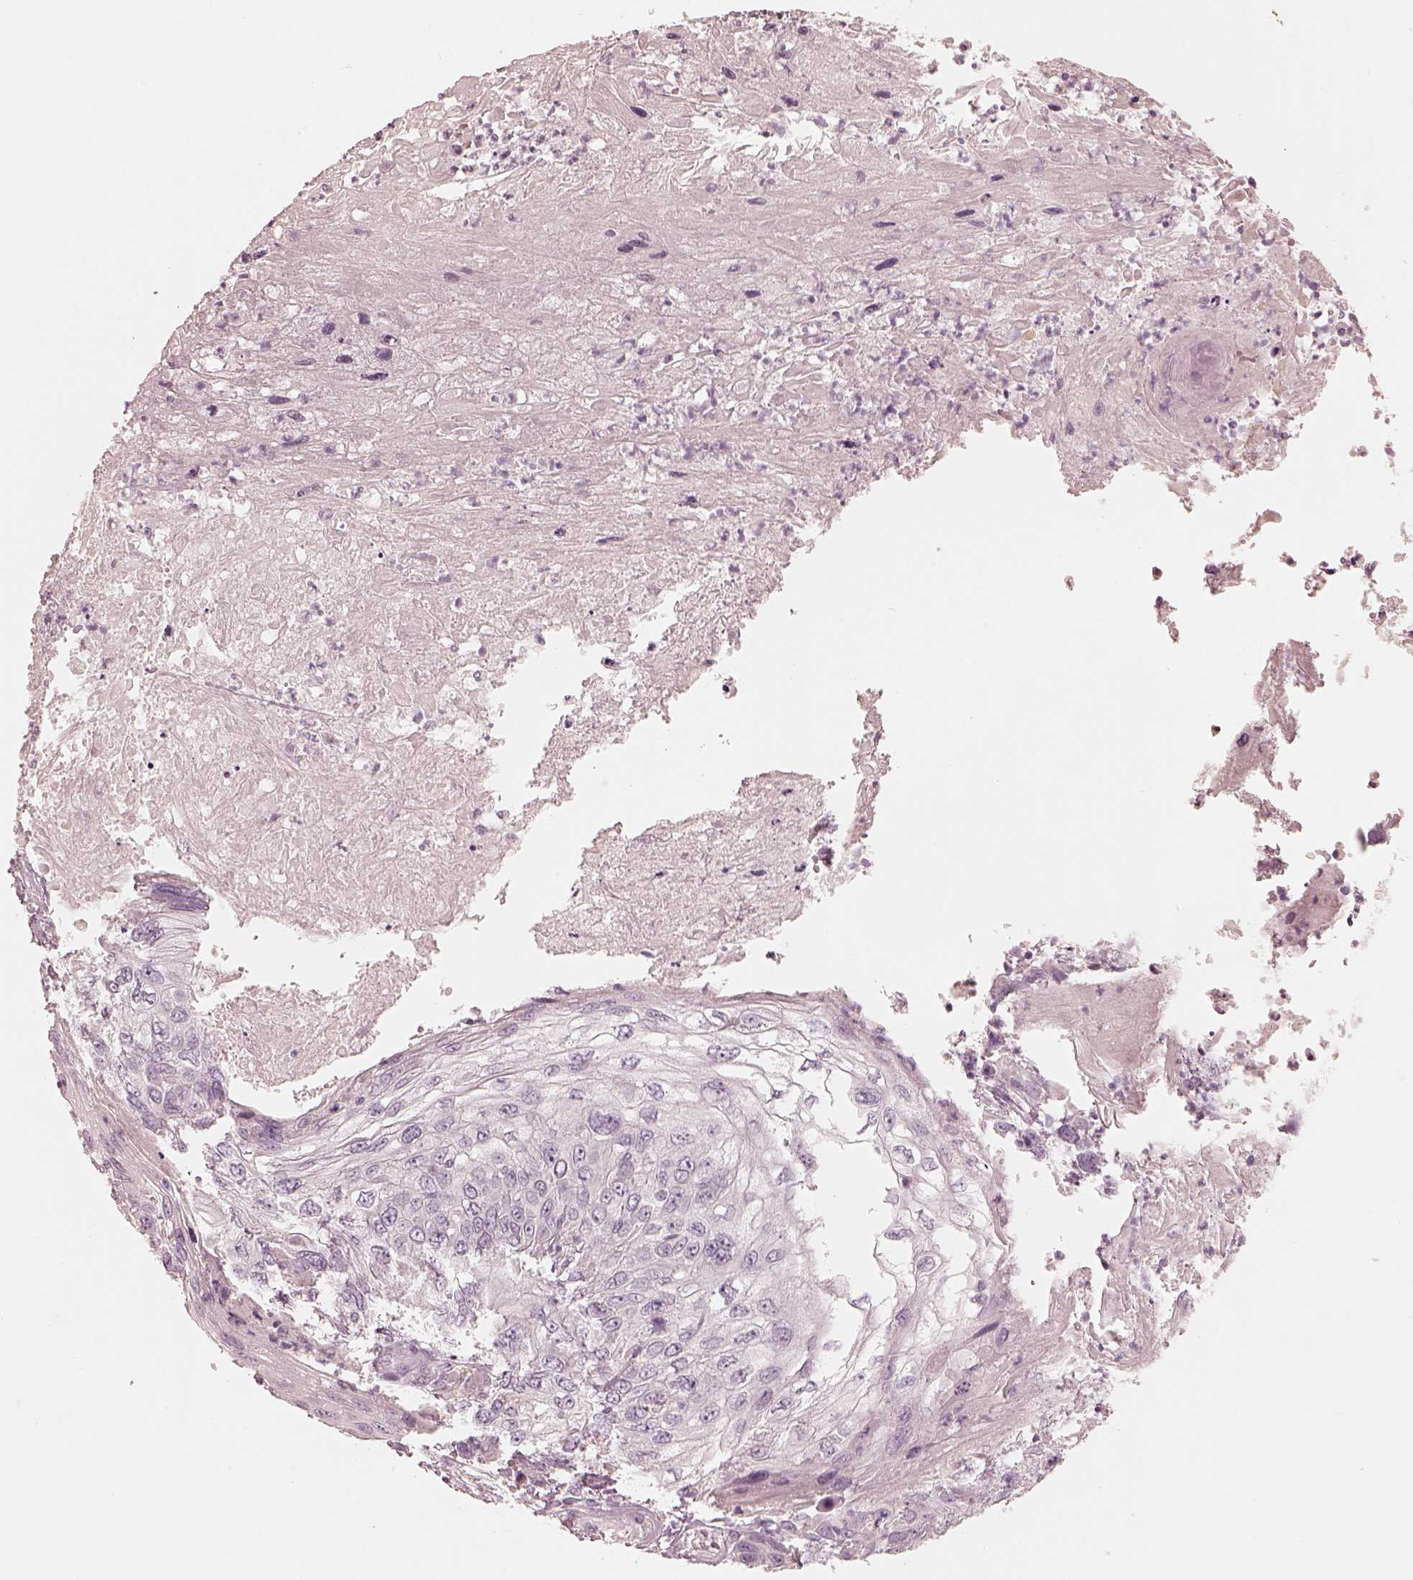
{"staining": {"intensity": "negative", "quantity": "none", "location": "none"}, "tissue": "skin cancer", "cell_type": "Tumor cells", "image_type": "cancer", "snomed": [{"axis": "morphology", "description": "Squamous cell carcinoma, NOS"}, {"axis": "topography", "description": "Skin"}], "caption": "Immunohistochemistry (IHC) histopathology image of human skin squamous cell carcinoma stained for a protein (brown), which exhibits no staining in tumor cells. (DAB immunohistochemistry (IHC) visualized using brightfield microscopy, high magnification).", "gene": "CALR3", "patient": {"sex": "male", "age": 92}}